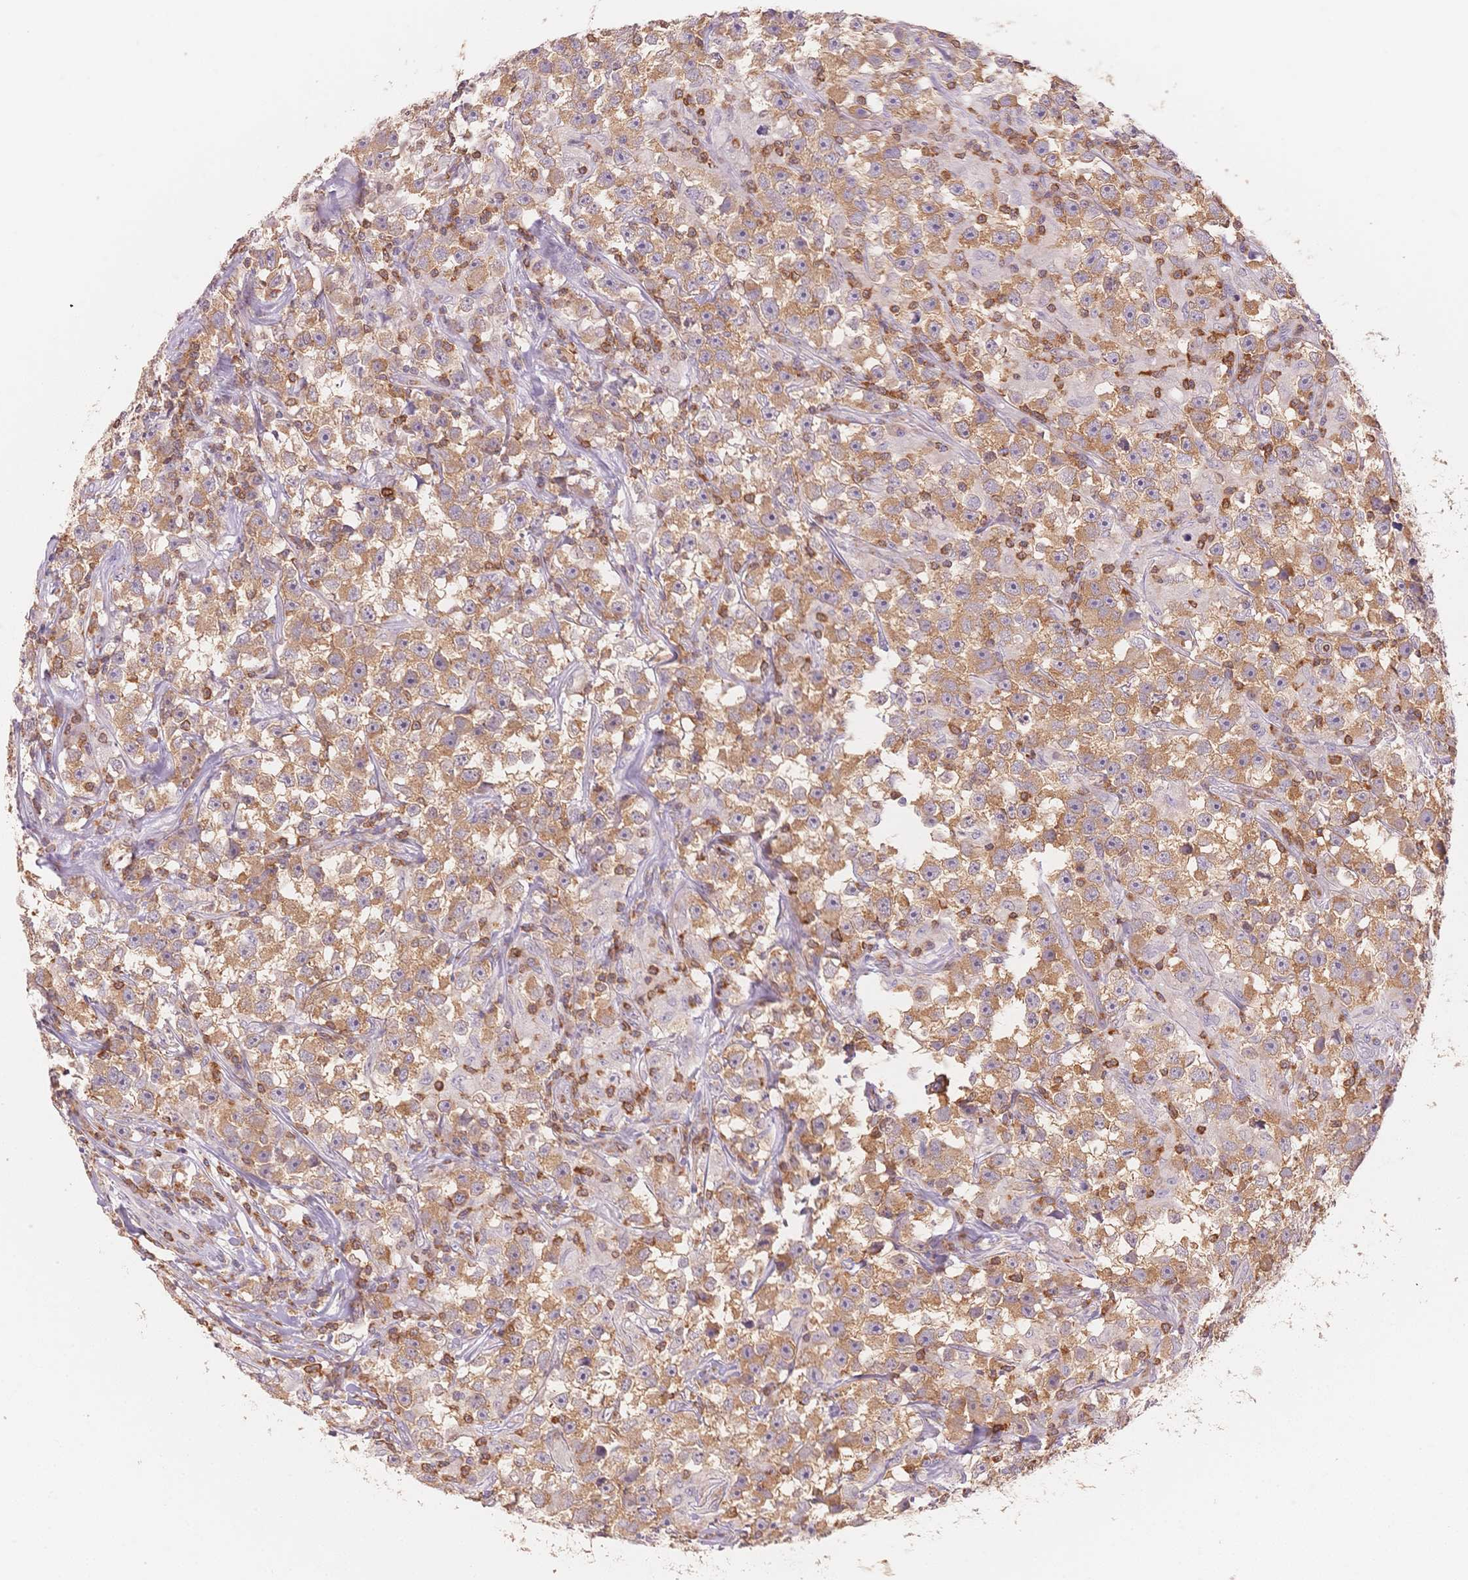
{"staining": {"intensity": "moderate", "quantity": ">75%", "location": "cytoplasmic/membranous"}, "tissue": "testis cancer", "cell_type": "Tumor cells", "image_type": "cancer", "snomed": [{"axis": "morphology", "description": "Seminoma, NOS"}, {"axis": "topography", "description": "Testis"}], "caption": "Testis cancer (seminoma) tissue reveals moderate cytoplasmic/membranous staining in approximately >75% of tumor cells (DAB IHC, brown staining for protein, blue staining for nuclei).", "gene": "STK39", "patient": {"sex": "male", "age": 33}}